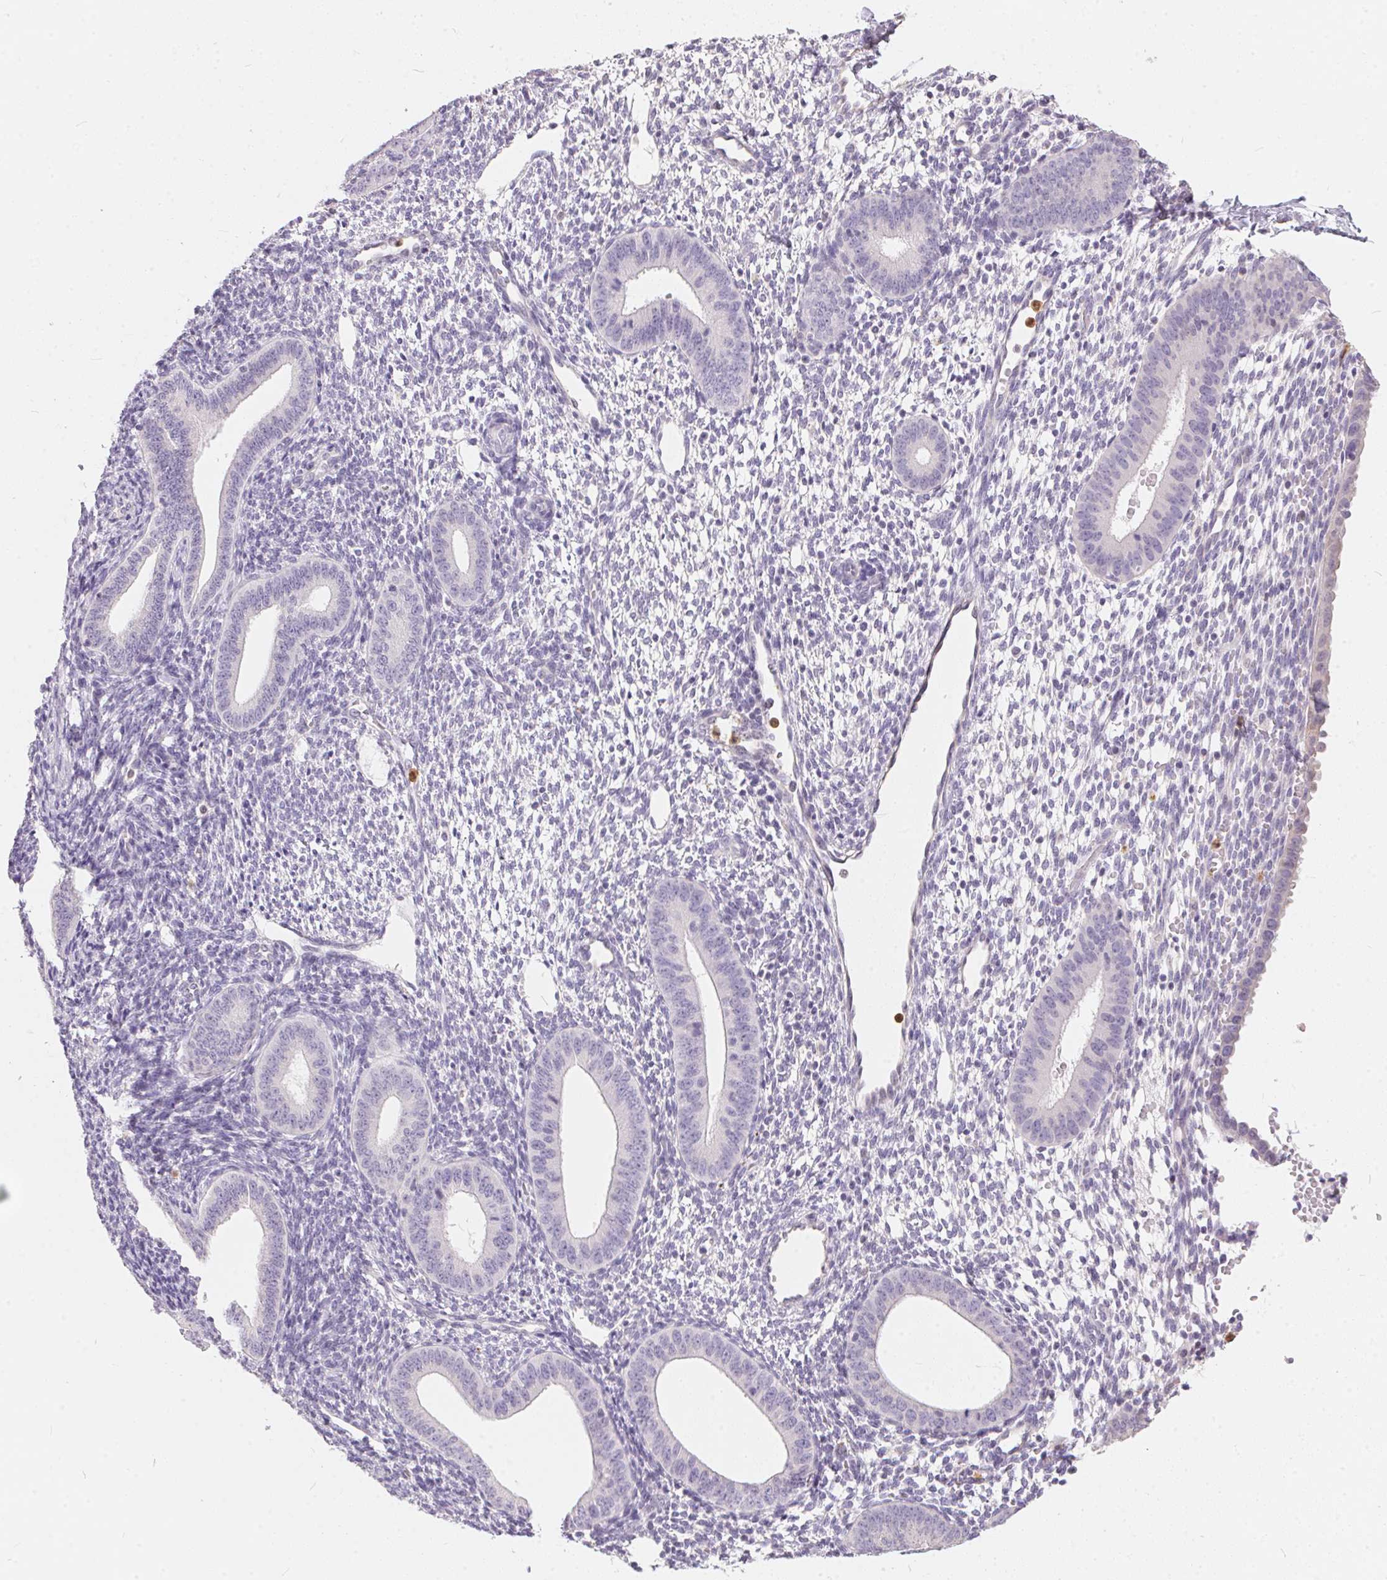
{"staining": {"intensity": "negative", "quantity": "none", "location": "none"}, "tissue": "endometrium", "cell_type": "Cells in endometrial stroma", "image_type": "normal", "snomed": [{"axis": "morphology", "description": "Normal tissue, NOS"}, {"axis": "topography", "description": "Endometrium"}], "caption": "An image of endometrium stained for a protein reveals no brown staining in cells in endometrial stroma. The staining is performed using DAB (3,3'-diaminobenzidine) brown chromogen with nuclei counter-stained in using hematoxylin.", "gene": "SERPINB1", "patient": {"sex": "female", "age": 40}}